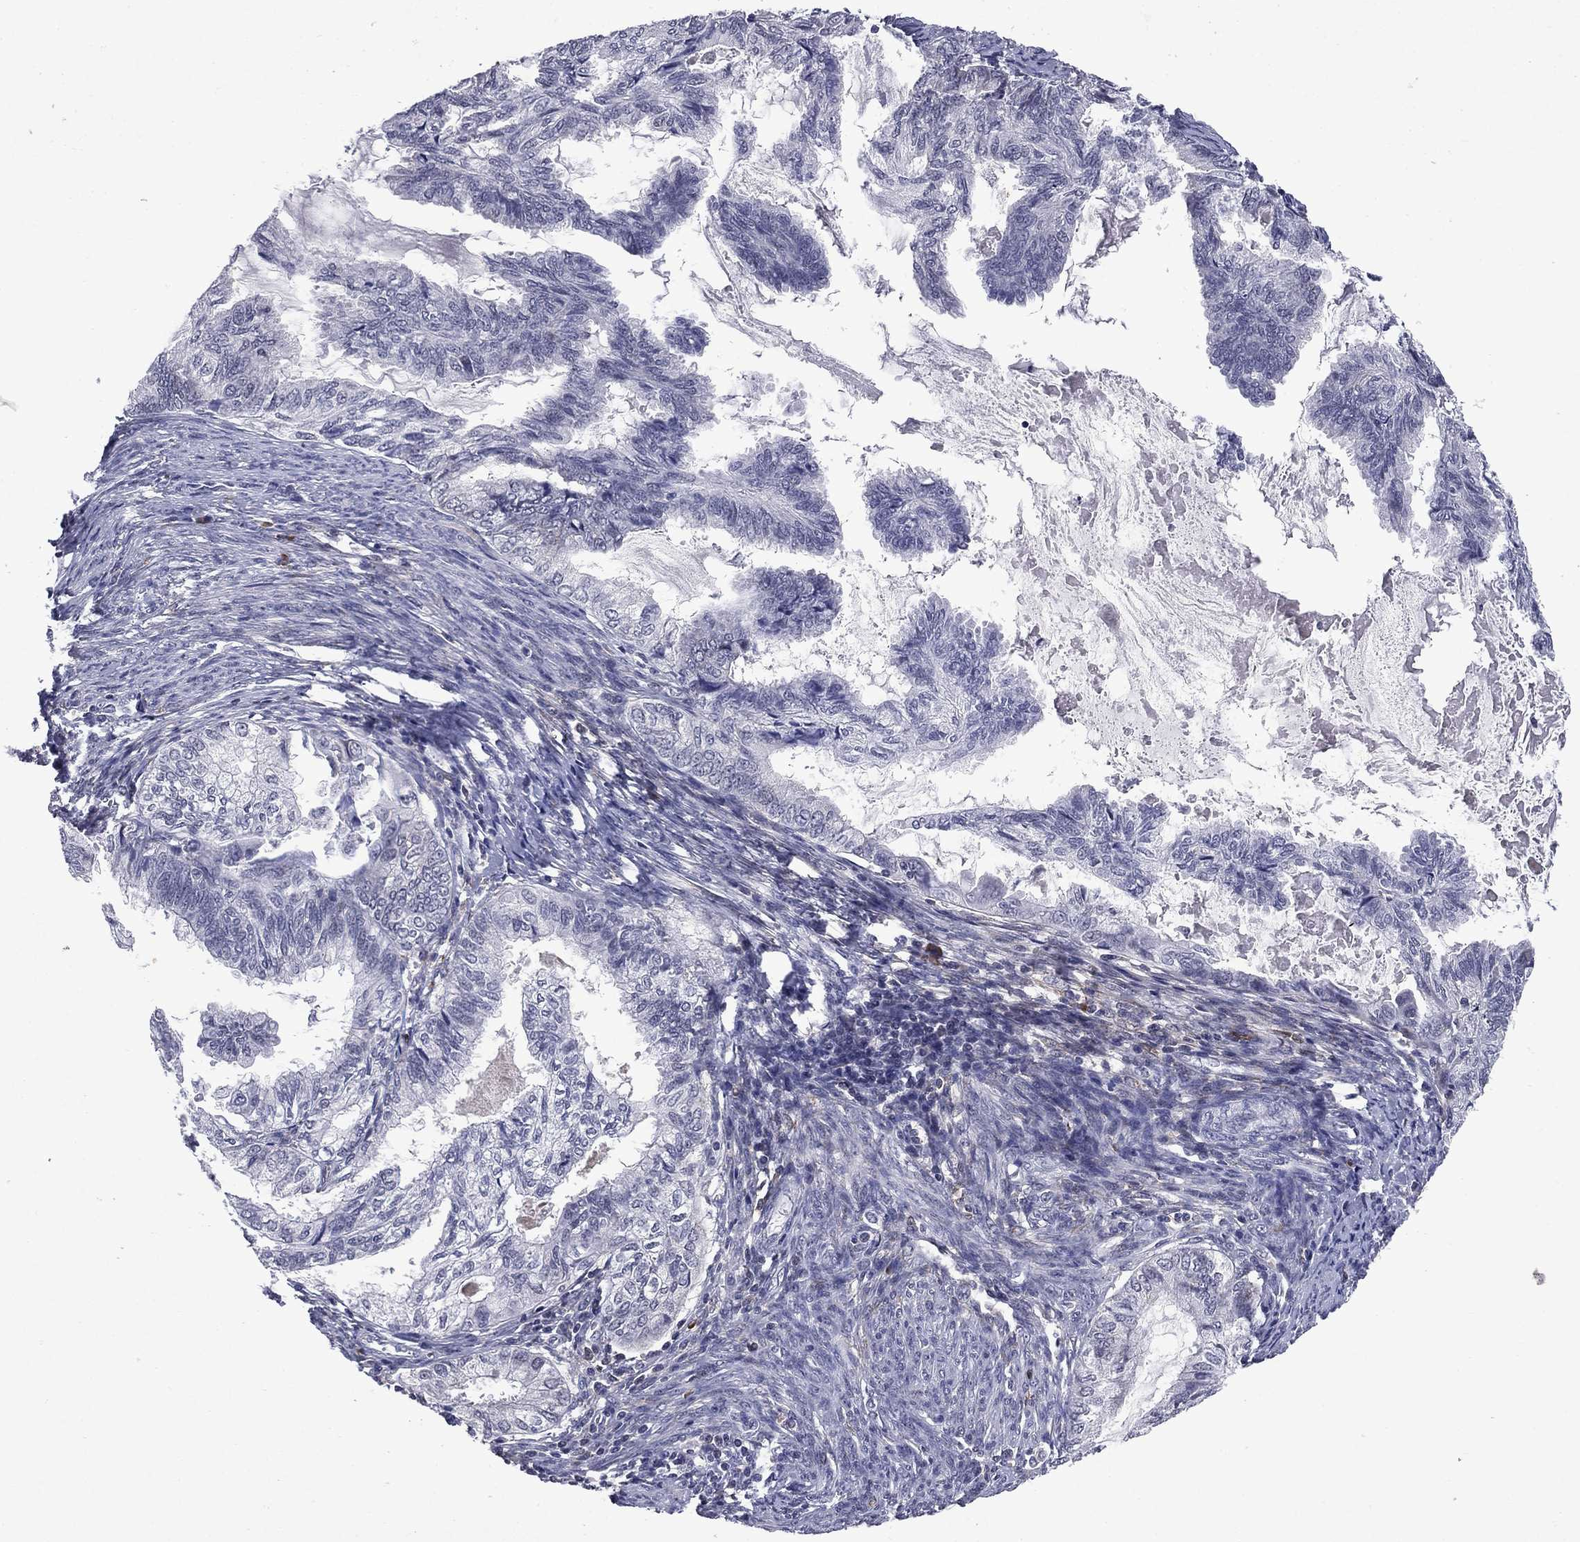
{"staining": {"intensity": "negative", "quantity": "none", "location": "none"}, "tissue": "endometrial cancer", "cell_type": "Tumor cells", "image_type": "cancer", "snomed": [{"axis": "morphology", "description": "Adenocarcinoma, NOS"}, {"axis": "topography", "description": "Endometrium"}], "caption": "Protein analysis of endometrial cancer reveals no significant expression in tumor cells. (Stains: DAB IHC with hematoxylin counter stain, Microscopy: brightfield microscopy at high magnification).", "gene": "ECM1", "patient": {"sex": "female", "age": 86}}